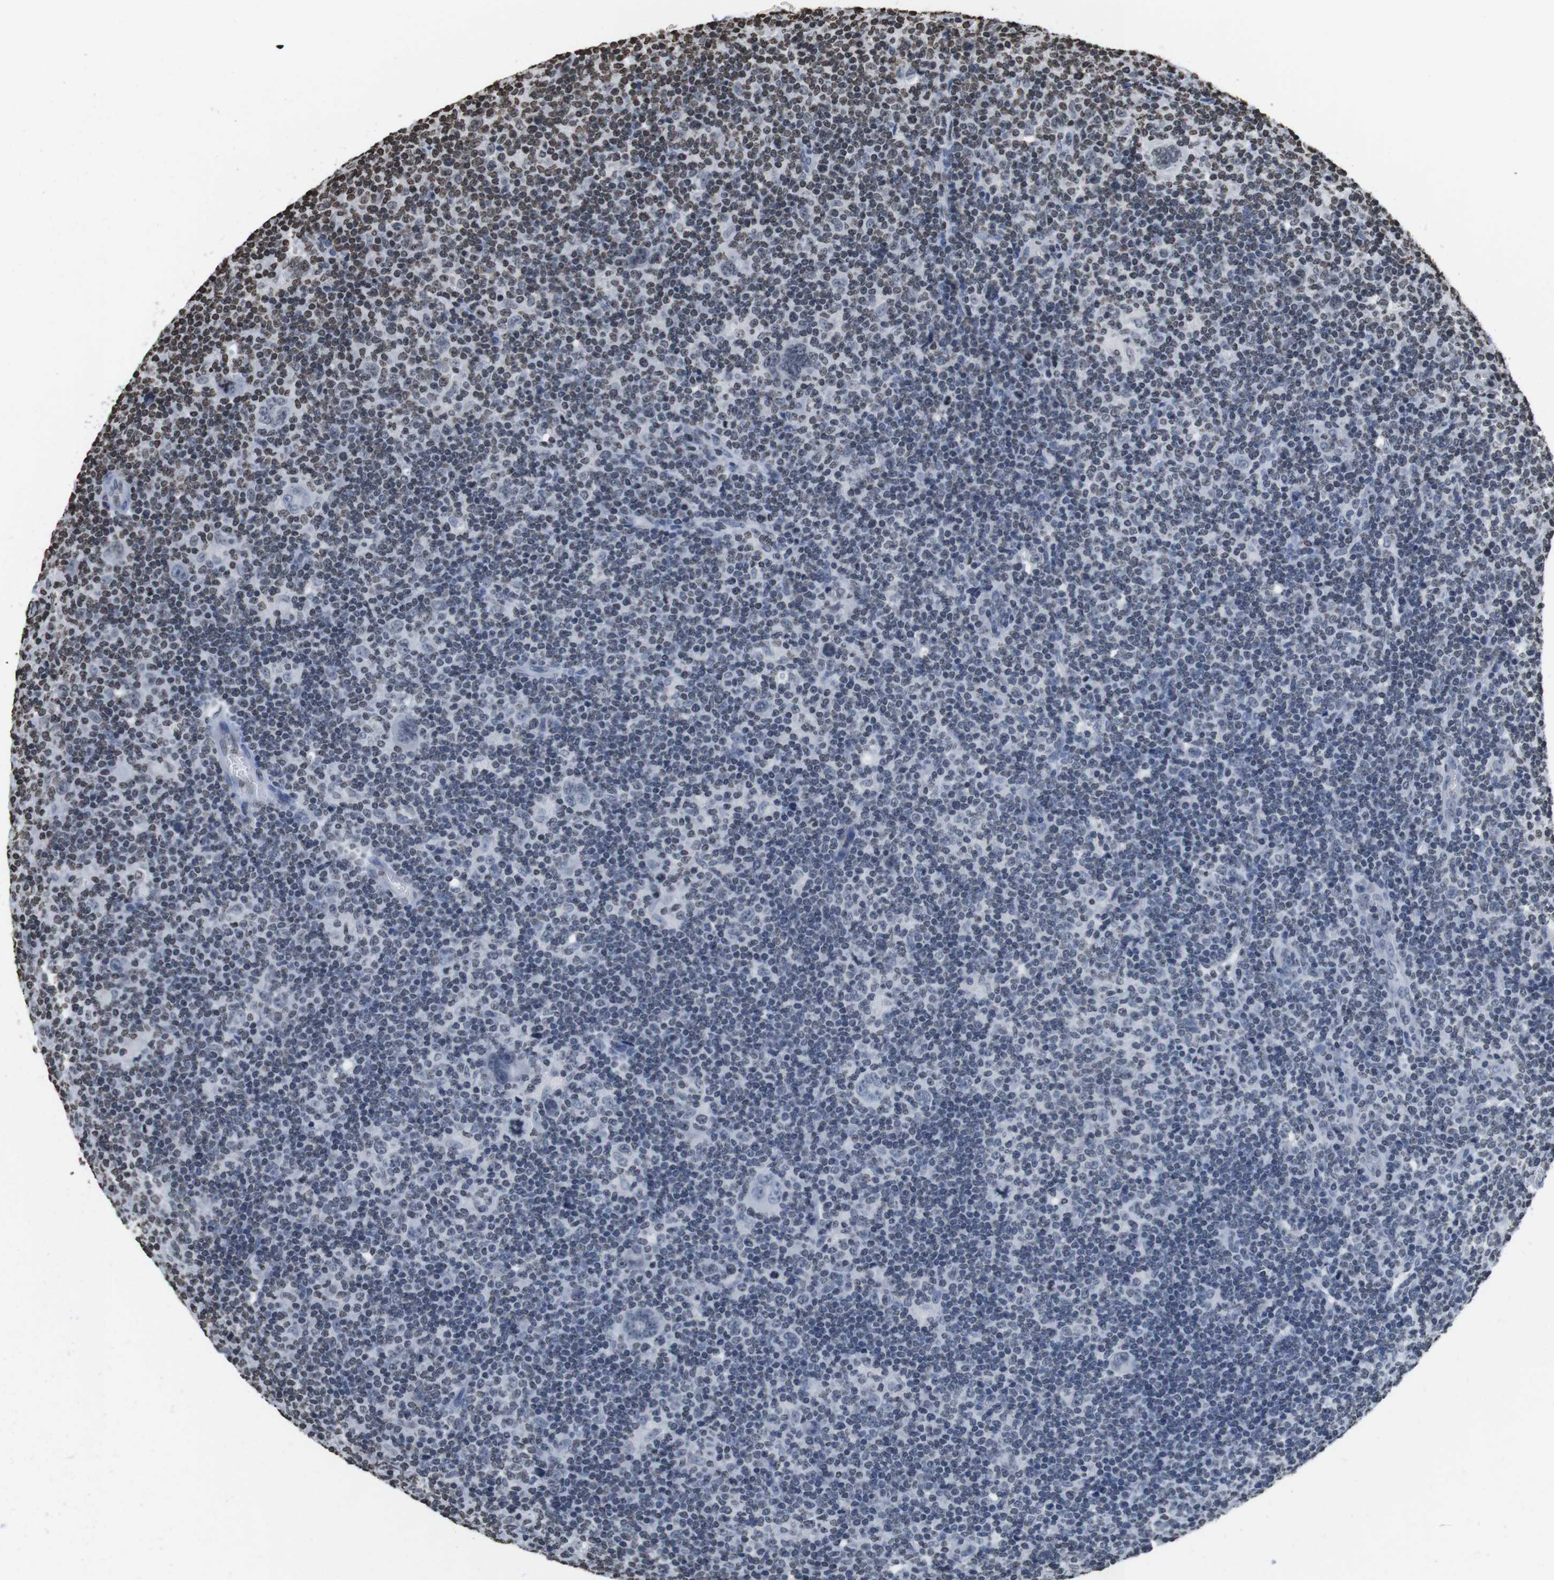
{"staining": {"intensity": "weak", "quantity": "<25%", "location": "nuclear"}, "tissue": "lymphoma", "cell_type": "Tumor cells", "image_type": "cancer", "snomed": [{"axis": "morphology", "description": "Hodgkin's disease, NOS"}, {"axis": "topography", "description": "Lymph node"}], "caption": "This is a histopathology image of immunohistochemistry (IHC) staining of Hodgkin's disease, which shows no positivity in tumor cells. (DAB immunohistochemistry (IHC) with hematoxylin counter stain).", "gene": "BSX", "patient": {"sex": "female", "age": 57}}